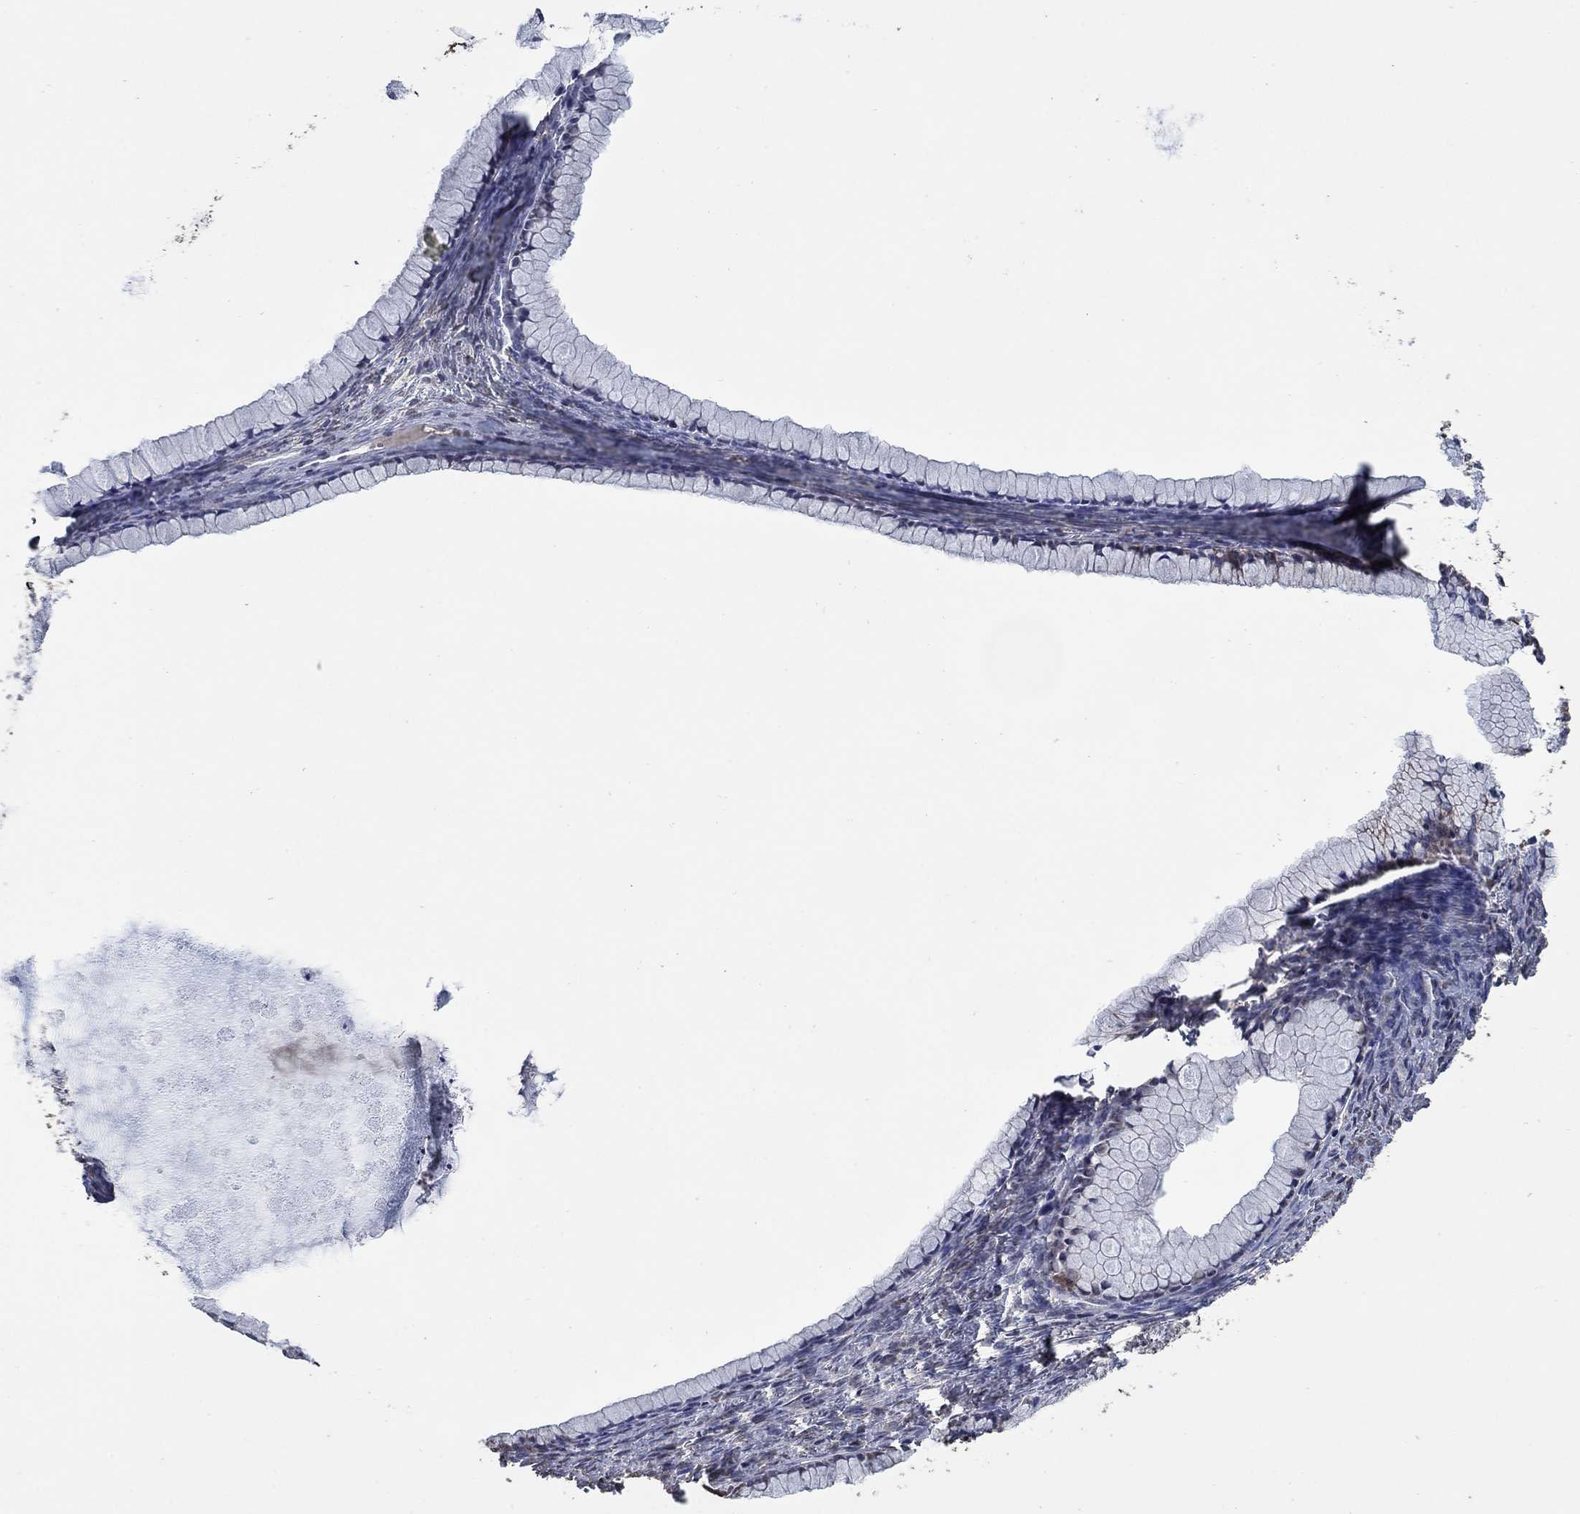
{"staining": {"intensity": "negative", "quantity": "none", "location": "none"}, "tissue": "ovarian cancer", "cell_type": "Tumor cells", "image_type": "cancer", "snomed": [{"axis": "morphology", "description": "Cystadenocarcinoma, mucinous, NOS"}, {"axis": "topography", "description": "Ovary"}], "caption": "Mucinous cystadenocarcinoma (ovarian) stained for a protein using immunohistochemistry reveals no staining tumor cells.", "gene": "MRPS24", "patient": {"sex": "female", "age": 41}}